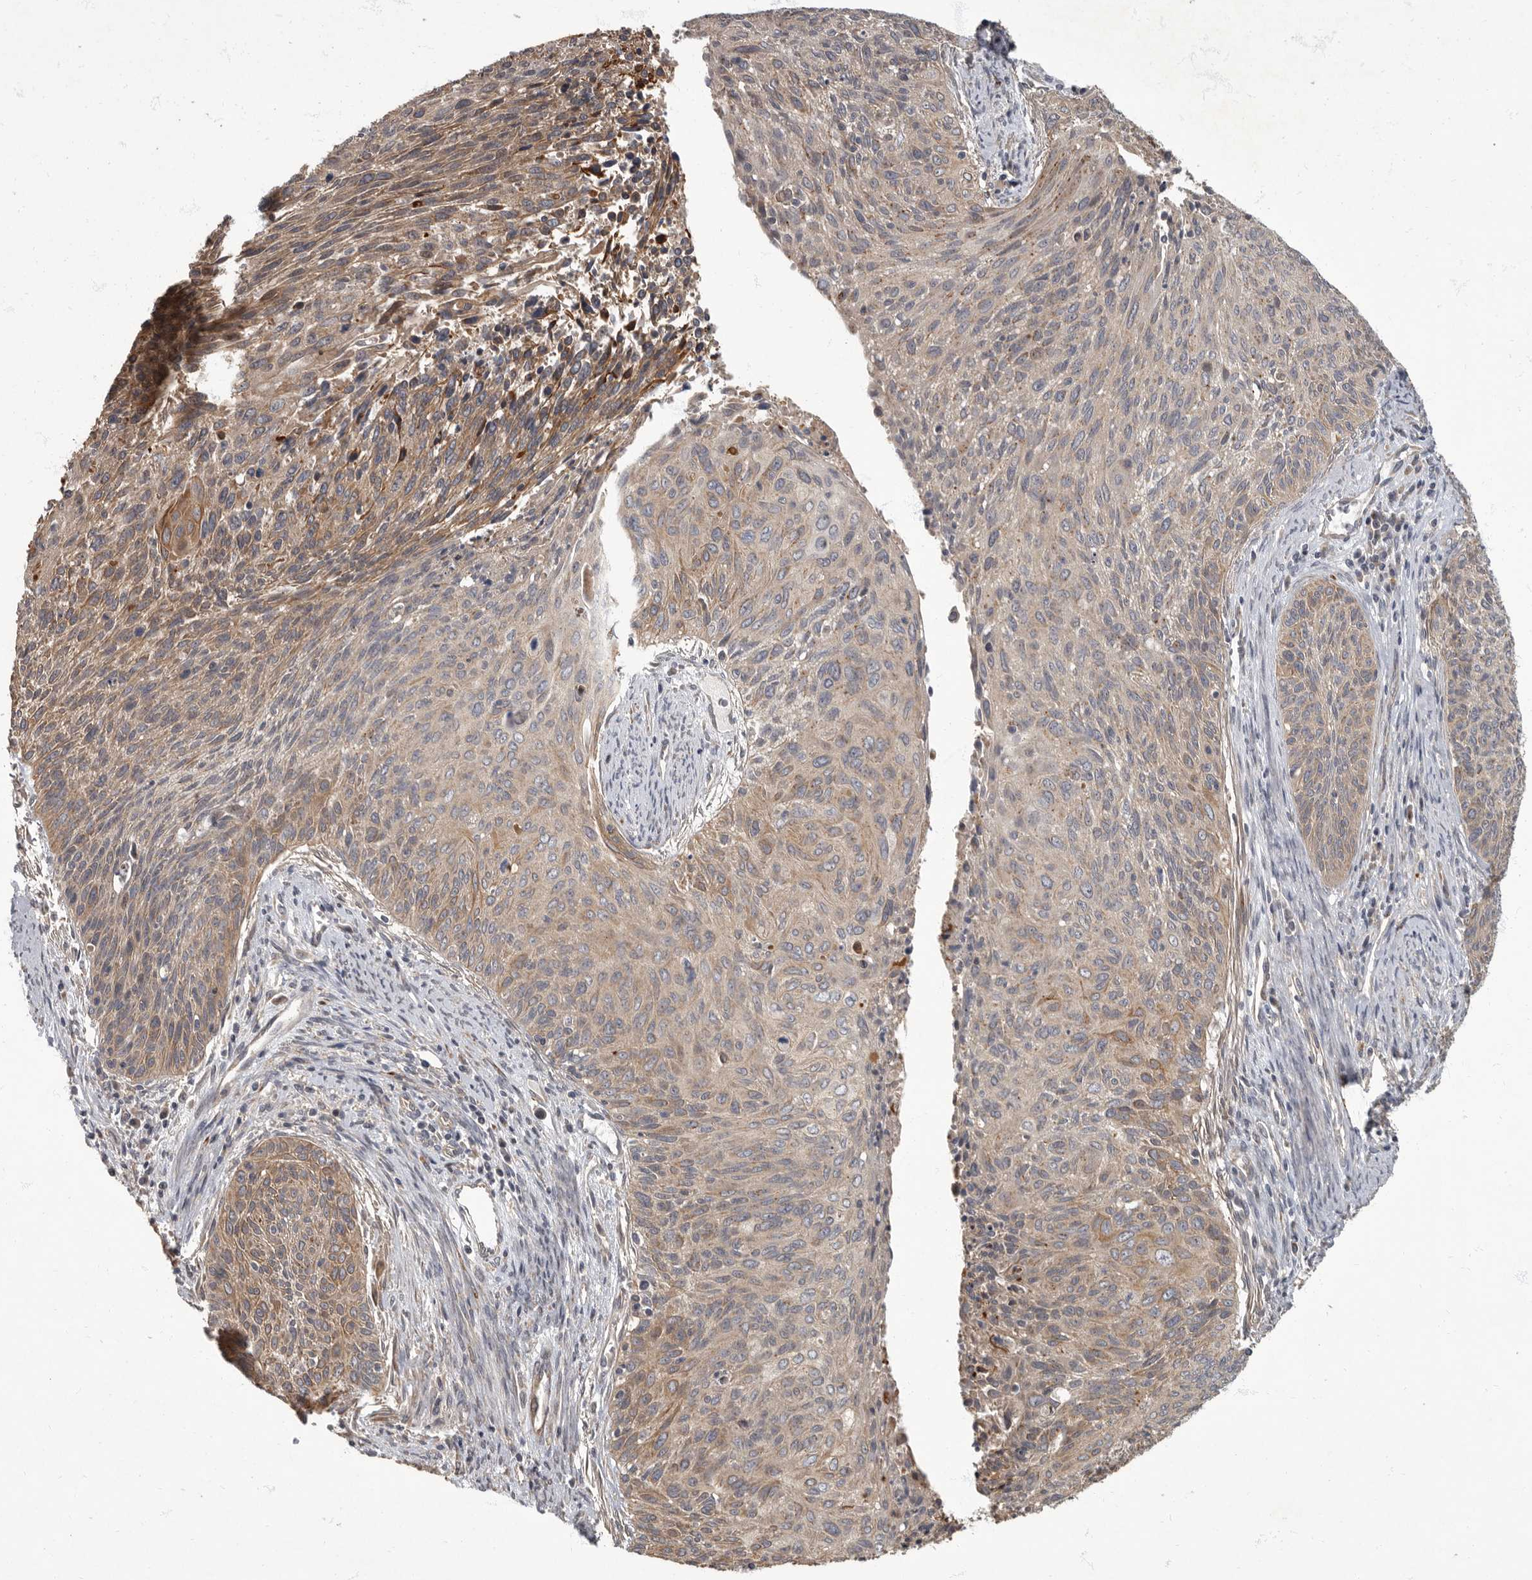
{"staining": {"intensity": "moderate", "quantity": "25%-75%", "location": "cytoplasmic/membranous"}, "tissue": "cervical cancer", "cell_type": "Tumor cells", "image_type": "cancer", "snomed": [{"axis": "morphology", "description": "Squamous cell carcinoma, NOS"}, {"axis": "topography", "description": "Cervix"}], "caption": "This histopathology image demonstrates immunohistochemistry (IHC) staining of squamous cell carcinoma (cervical), with medium moderate cytoplasmic/membranous staining in approximately 25%-75% of tumor cells.", "gene": "IQCK", "patient": {"sex": "female", "age": 55}}